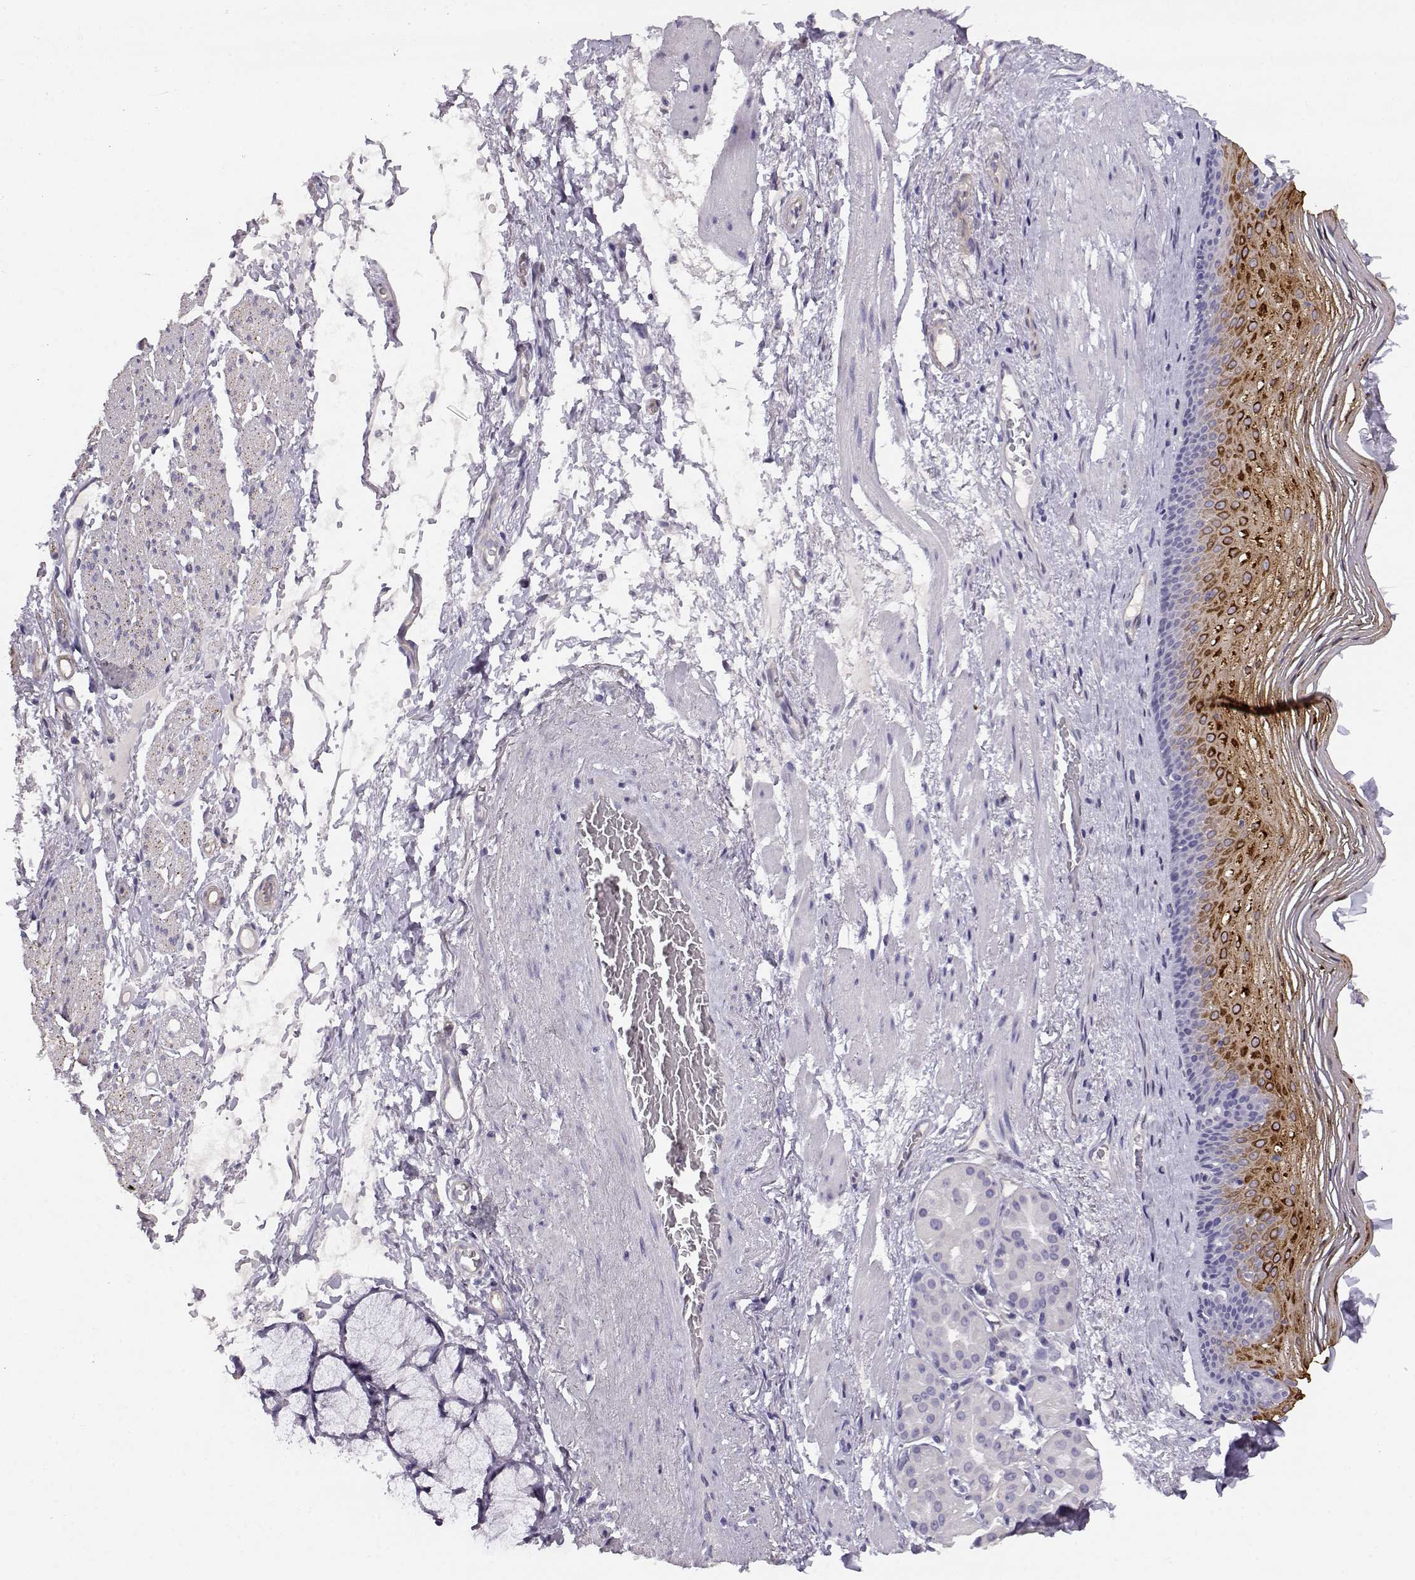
{"staining": {"intensity": "strong", "quantity": "25%-75%", "location": "cytoplasmic/membranous"}, "tissue": "esophagus", "cell_type": "Squamous epithelial cells", "image_type": "normal", "snomed": [{"axis": "morphology", "description": "Normal tissue, NOS"}, {"axis": "topography", "description": "Esophagus"}], "caption": "Protein staining of normal esophagus demonstrates strong cytoplasmic/membranous expression in about 25%-75% of squamous epithelial cells. The staining was performed using DAB (3,3'-diaminobenzidine) to visualize the protein expression in brown, while the nuclei were stained in blue with hematoxylin (Magnification: 20x).", "gene": "ENDOU", "patient": {"sex": "male", "age": 76}}